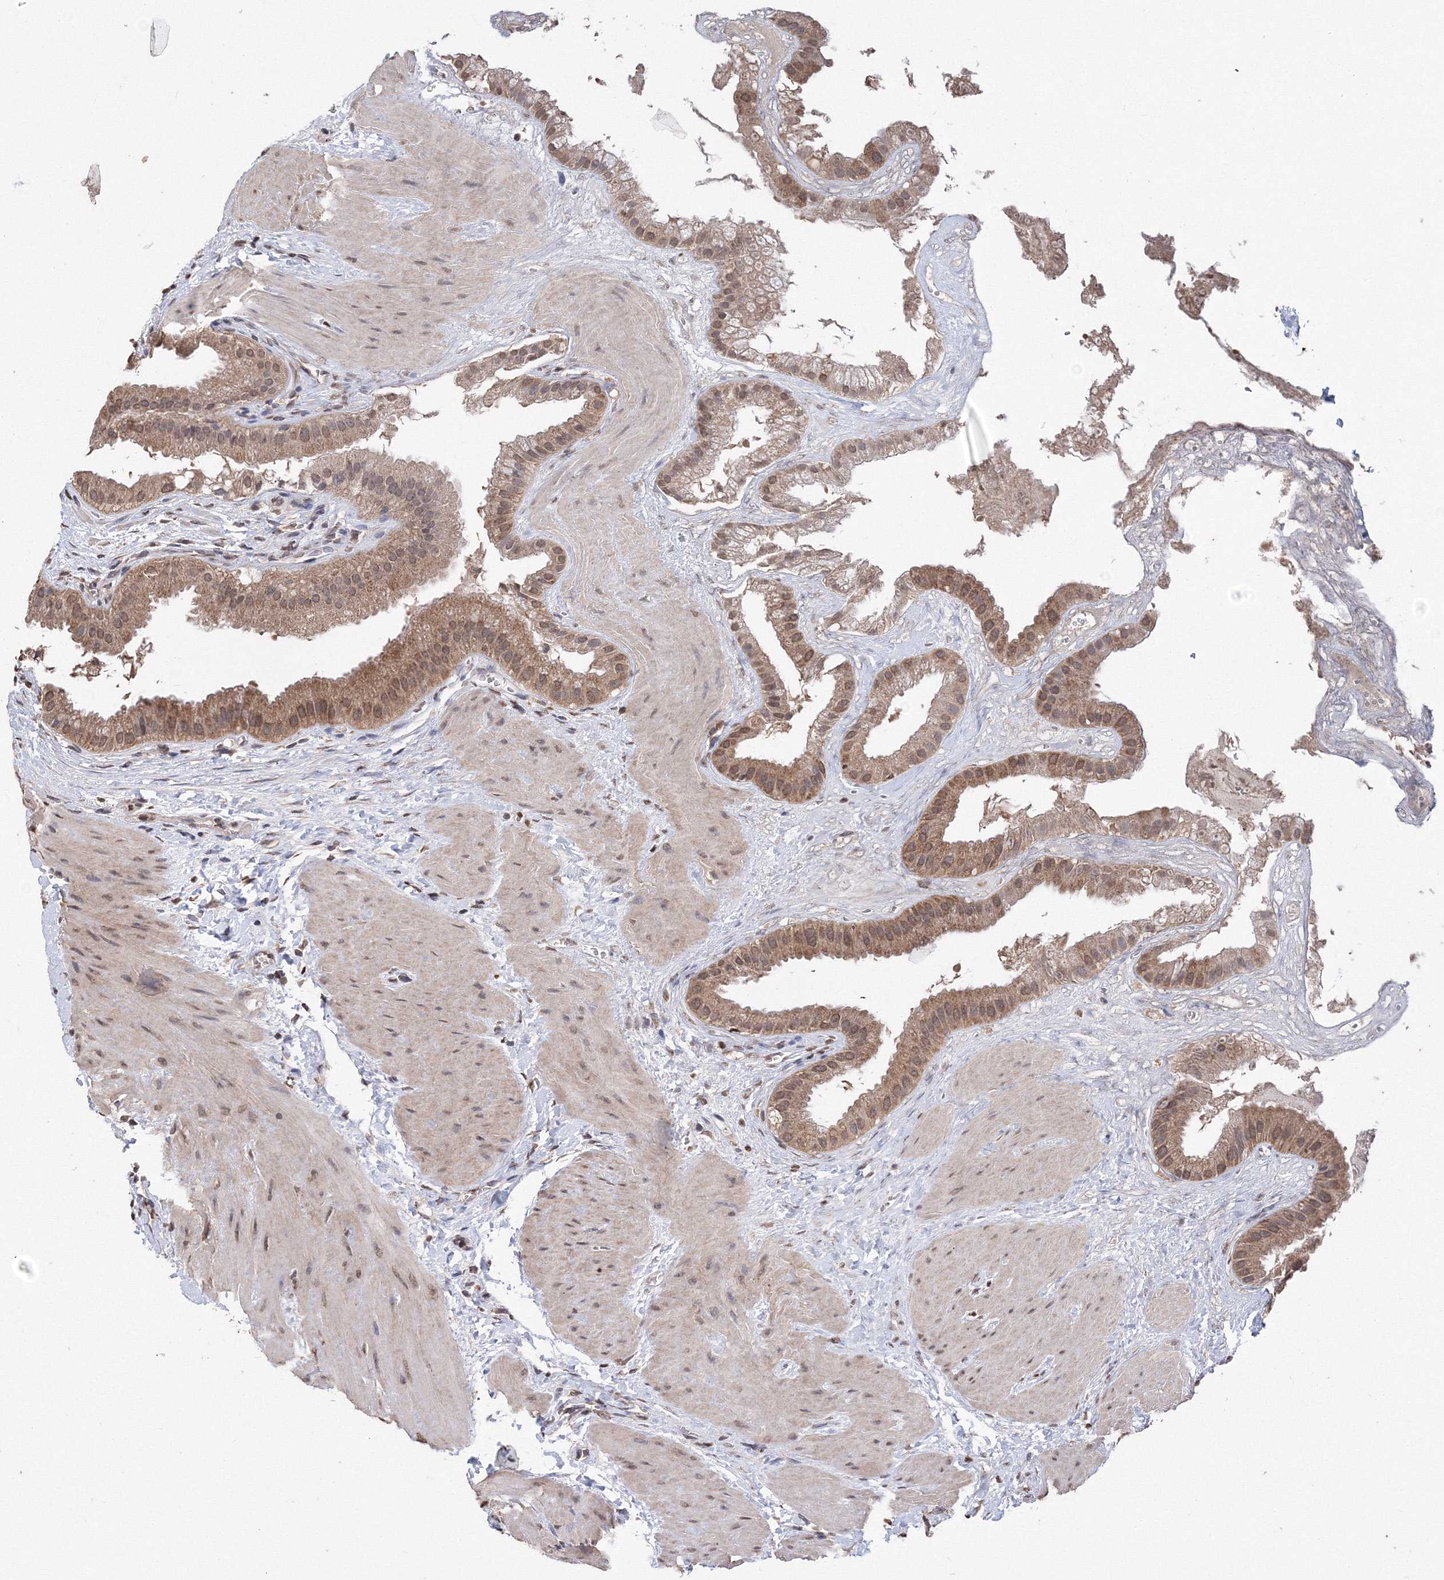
{"staining": {"intensity": "moderate", "quantity": ">75%", "location": "cytoplasmic/membranous,nuclear"}, "tissue": "gallbladder", "cell_type": "Glandular cells", "image_type": "normal", "snomed": [{"axis": "morphology", "description": "Normal tissue, NOS"}, {"axis": "topography", "description": "Gallbladder"}], "caption": "Immunohistochemistry (IHC) (DAB (3,3'-diaminobenzidine)) staining of benign gallbladder demonstrates moderate cytoplasmic/membranous,nuclear protein staining in about >75% of glandular cells.", "gene": "GPN1", "patient": {"sex": "male", "age": 55}}